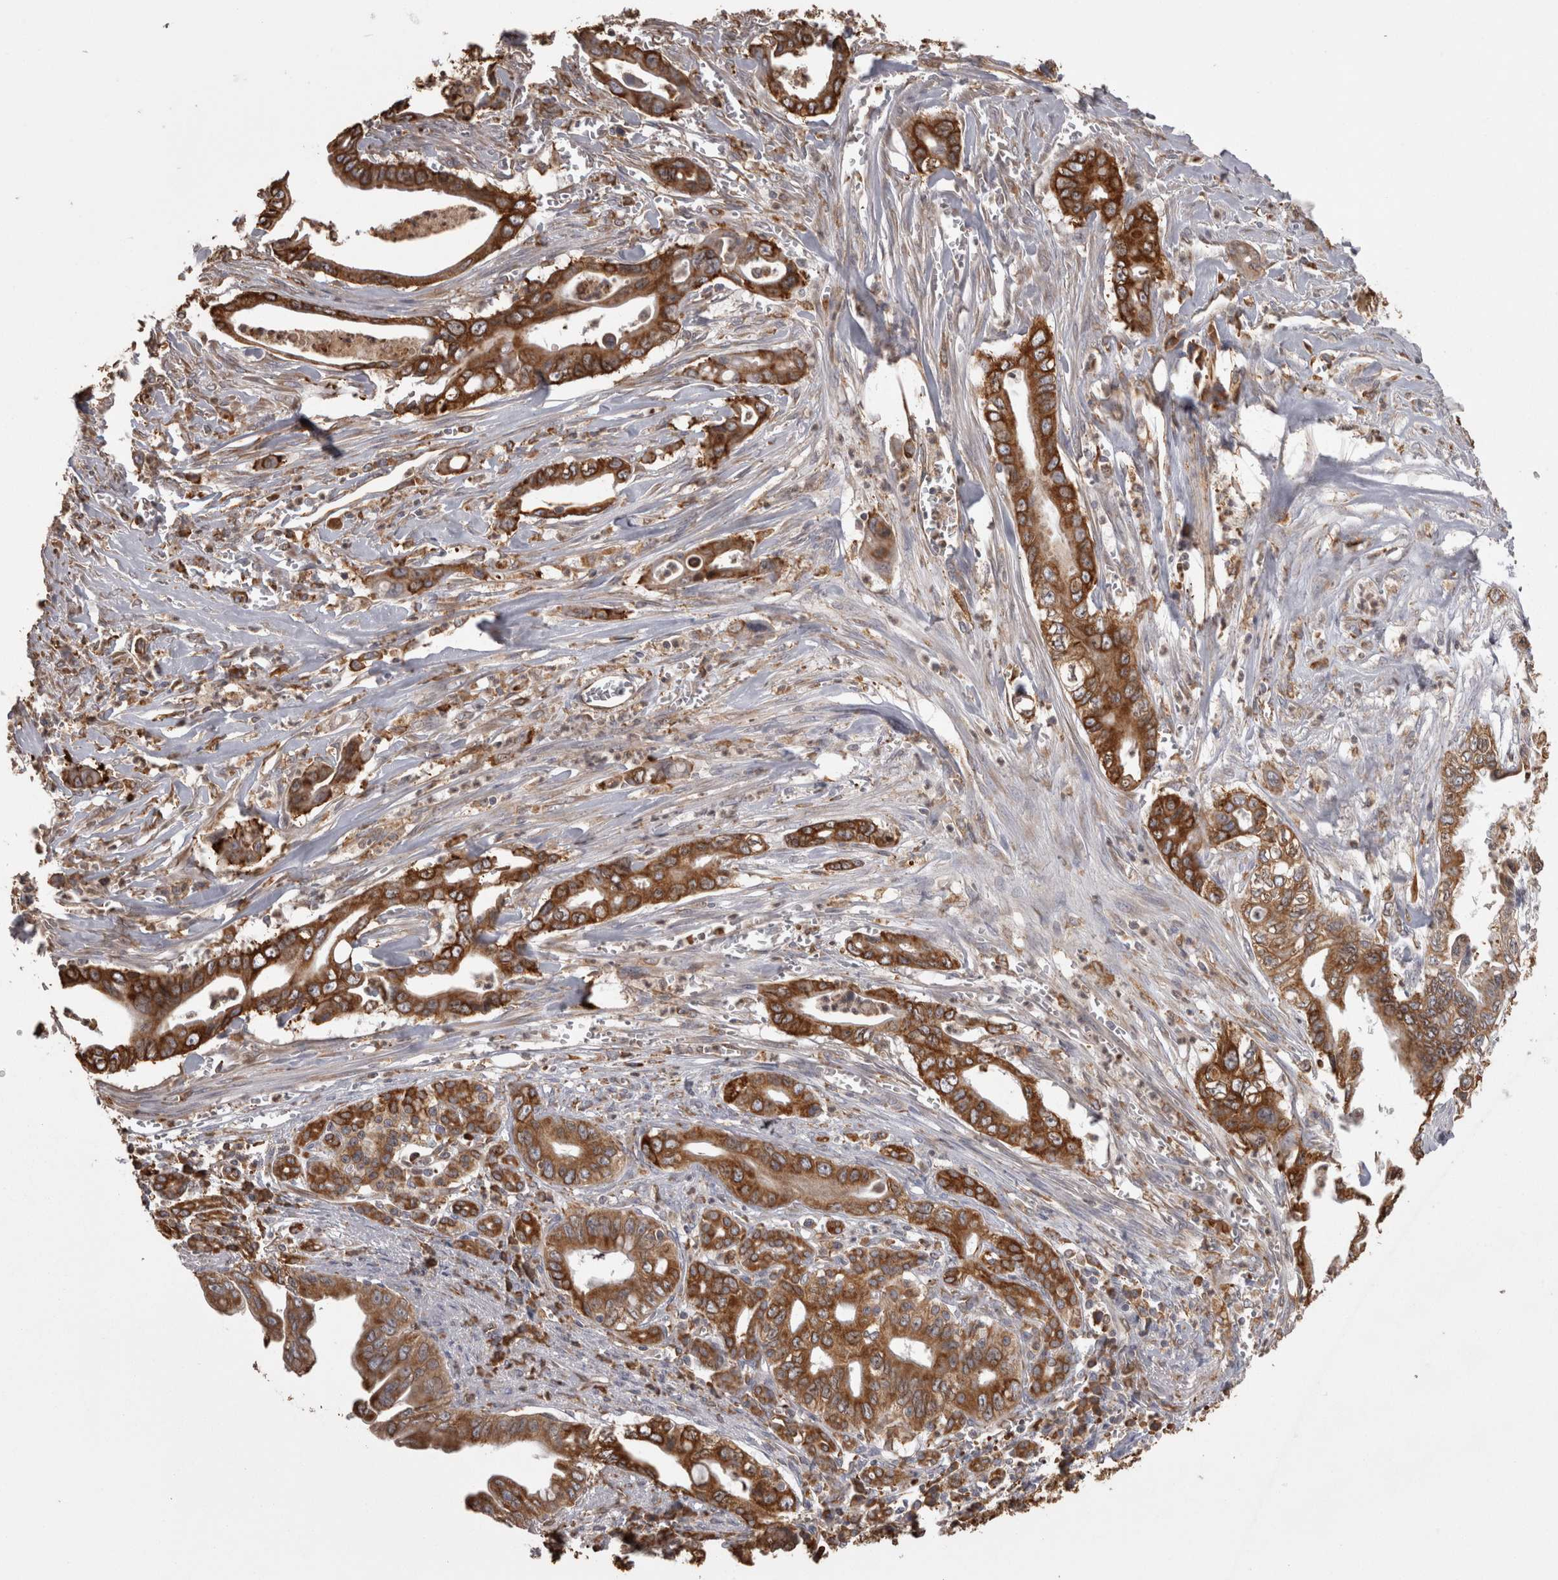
{"staining": {"intensity": "strong", "quantity": ">75%", "location": "cytoplasmic/membranous"}, "tissue": "pancreatic cancer", "cell_type": "Tumor cells", "image_type": "cancer", "snomed": [{"axis": "morphology", "description": "Adenocarcinoma, NOS"}, {"axis": "topography", "description": "Pancreas"}], "caption": "A brown stain labels strong cytoplasmic/membranous expression of a protein in human pancreatic cancer tumor cells.", "gene": "PON2", "patient": {"sex": "male", "age": 59}}